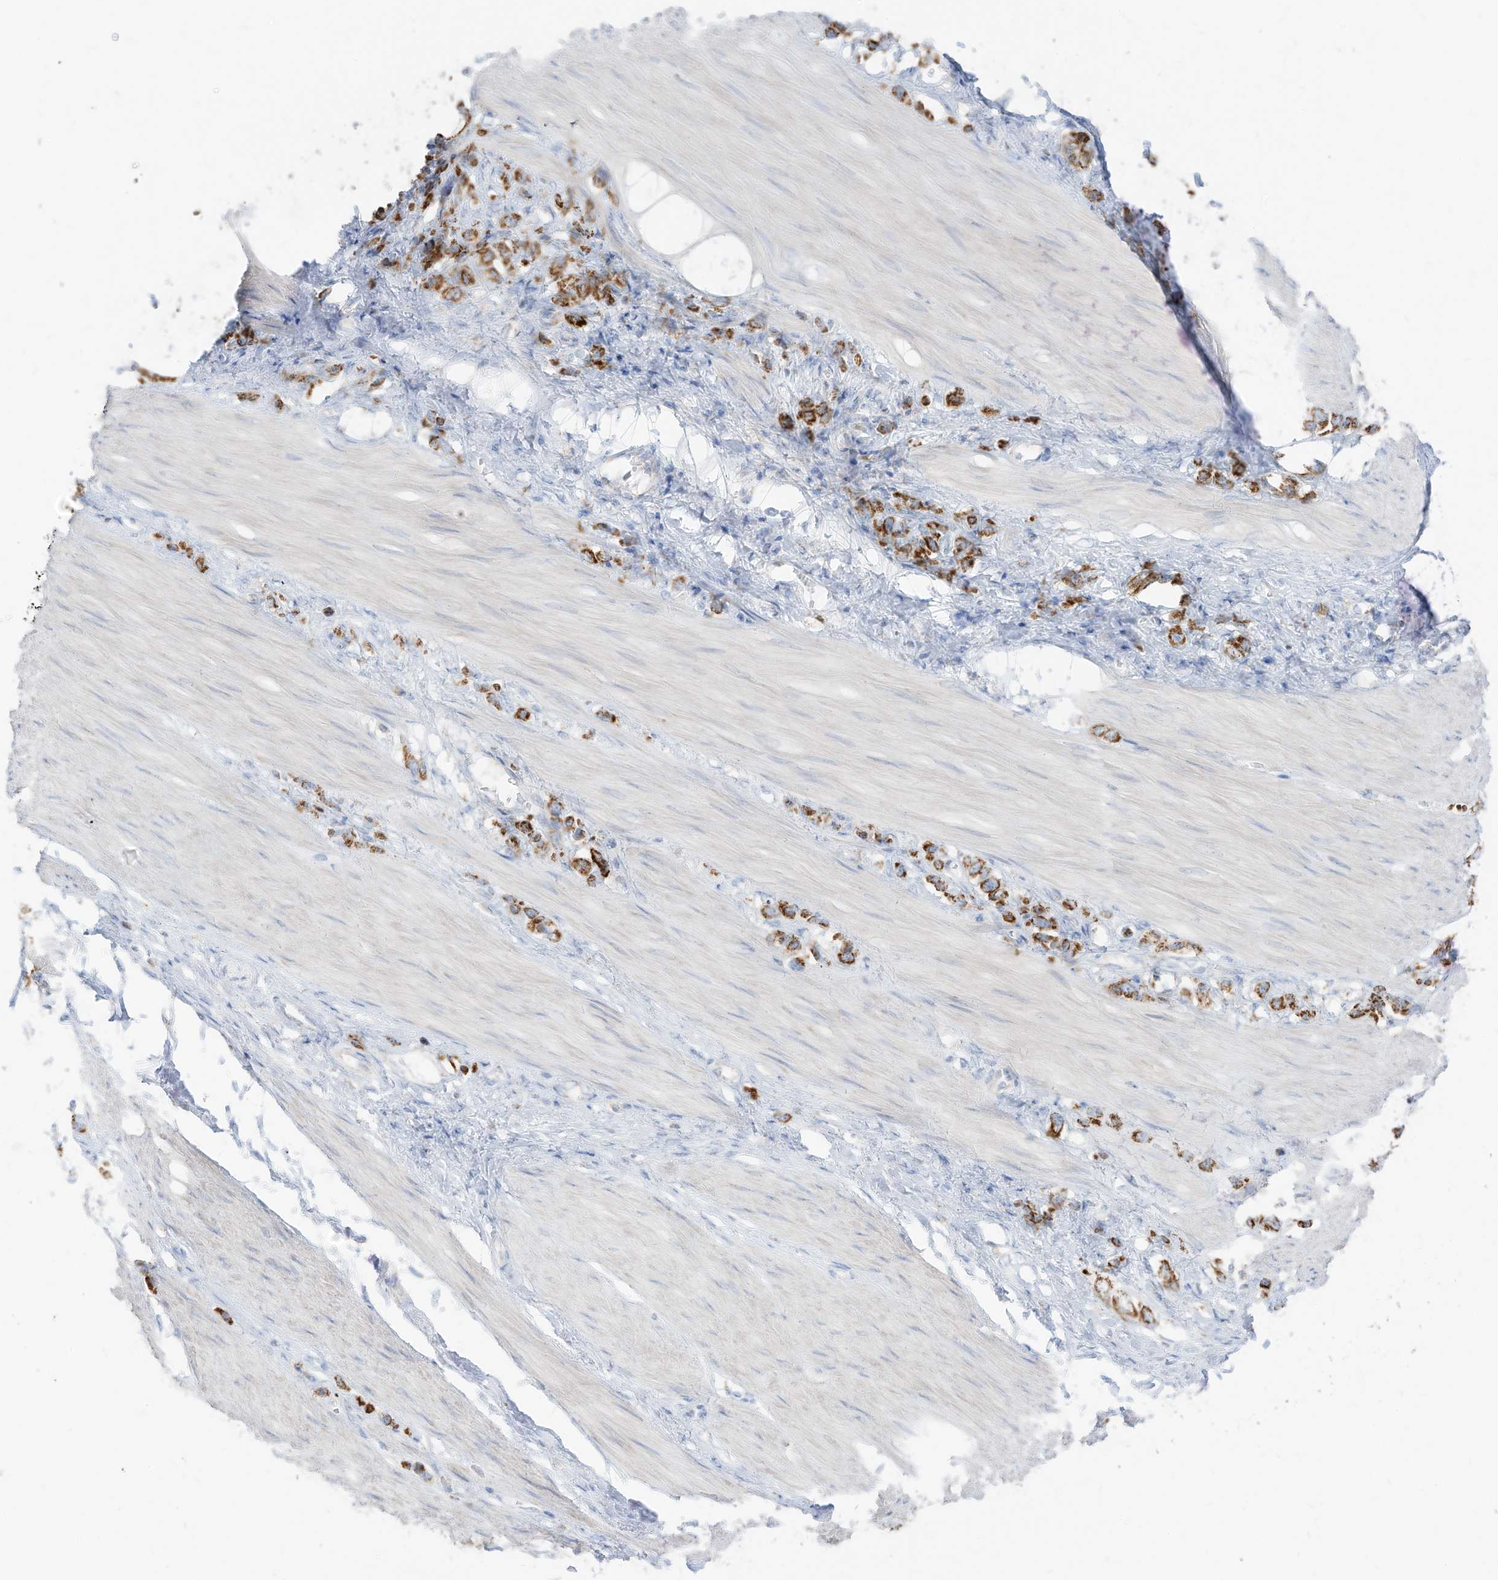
{"staining": {"intensity": "moderate", "quantity": ">75%", "location": "cytoplasmic/membranous"}, "tissue": "stomach cancer", "cell_type": "Tumor cells", "image_type": "cancer", "snomed": [{"axis": "morphology", "description": "Adenocarcinoma, NOS"}, {"axis": "topography", "description": "Stomach"}], "caption": "There is medium levels of moderate cytoplasmic/membranous positivity in tumor cells of adenocarcinoma (stomach), as demonstrated by immunohistochemical staining (brown color).", "gene": "ETHE1", "patient": {"sex": "female", "age": 65}}